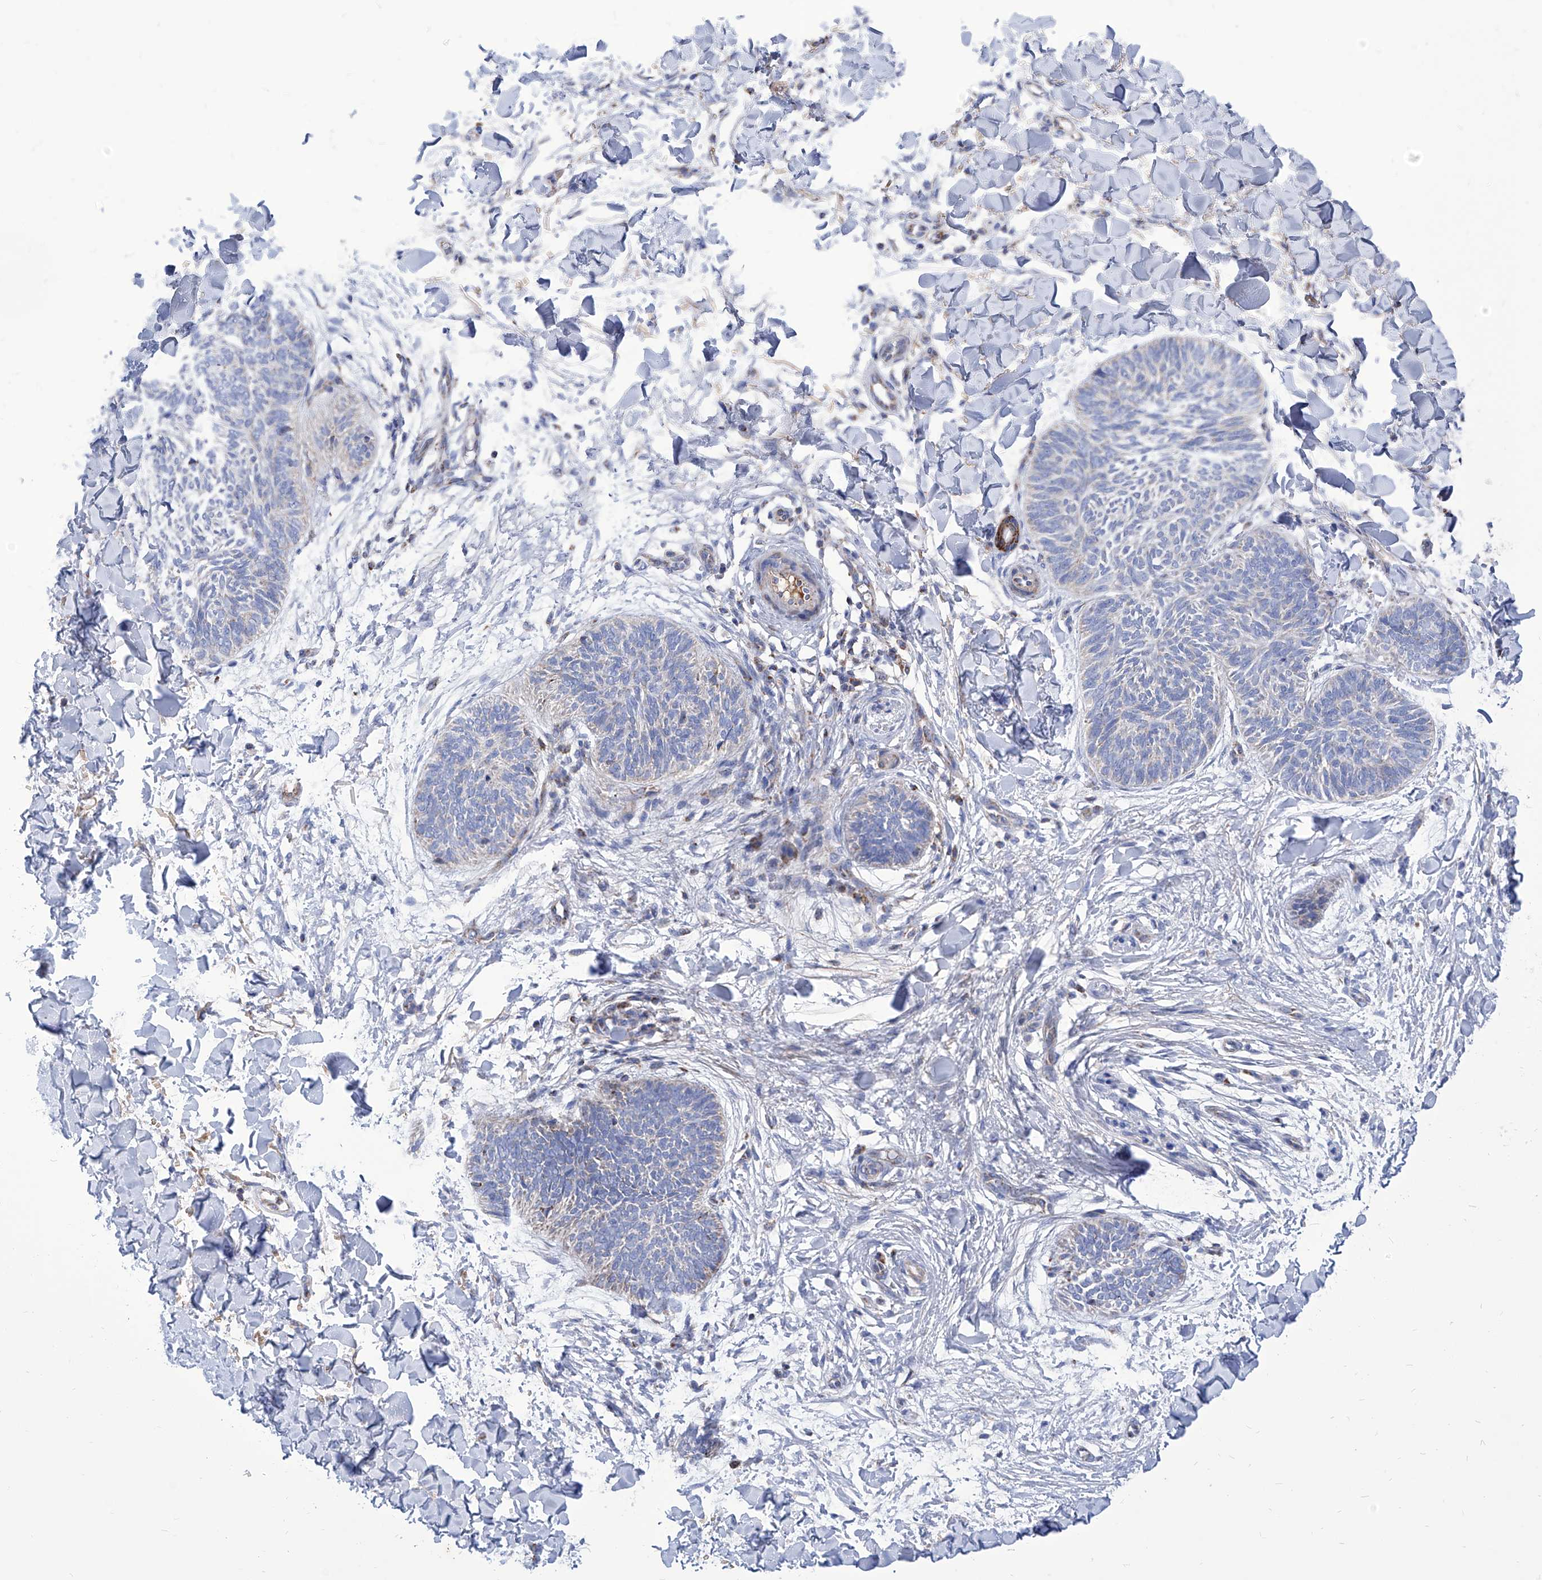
{"staining": {"intensity": "negative", "quantity": "none", "location": "none"}, "tissue": "skin cancer", "cell_type": "Tumor cells", "image_type": "cancer", "snomed": [{"axis": "morphology", "description": "Normal tissue, NOS"}, {"axis": "morphology", "description": "Basal cell carcinoma"}, {"axis": "topography", "description": "Skin"}], "caption": "Immunohistochemical staining of skin cancer exhibits no significant expression in tumor cells.", "gene": "SRBD1", "patient": {"sex": "male", "age": 50}}